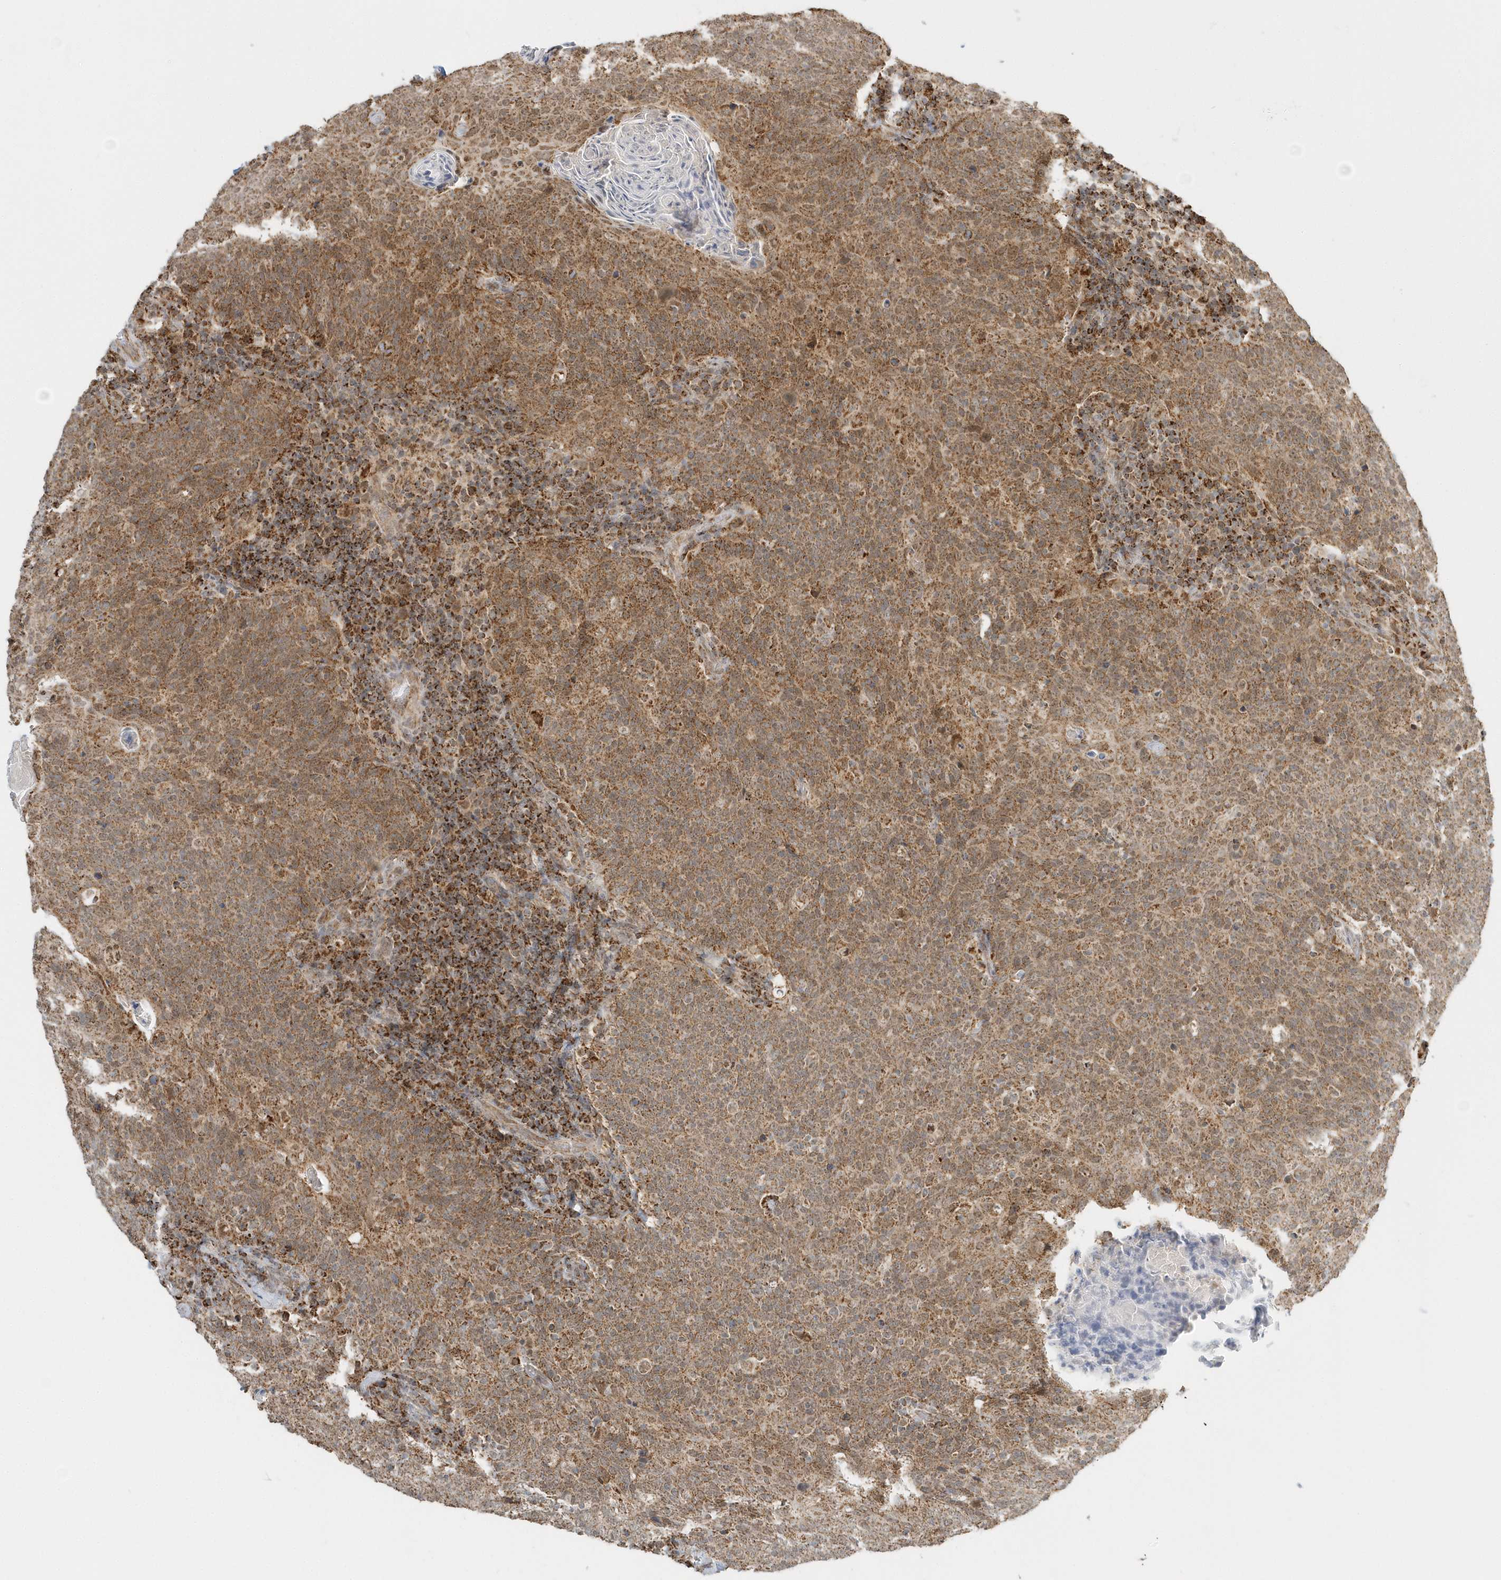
{"staining": {"intensity": "moderate", "quantity": ">75%", "location": "cytoplasmic/membranous,nuclear"}, "tissue": "head and neck cancer", "cell_type": "Tumor cells", "image_type": "cancer", "snomed": [{"axis": "morphology", "description": "Squamous cell carcinoma, NOS"}, {"axis": "morphology", "description": "Squamous cell carcinoma, metastatic, NOS"}, {"axis": "topography", "description": "Lymph node"}, {"axis": "topography", "description": "Head-Neck"}], "caption": "IHC image of head and neck cancer stained for a protein (brown), which reveals medium levels of moderate cytoplasmic/membranous and nuclear positivity in about >75% of tumor cells.", "gene": "PSMD6", "patient": {"sex": "male", "age": 62}}